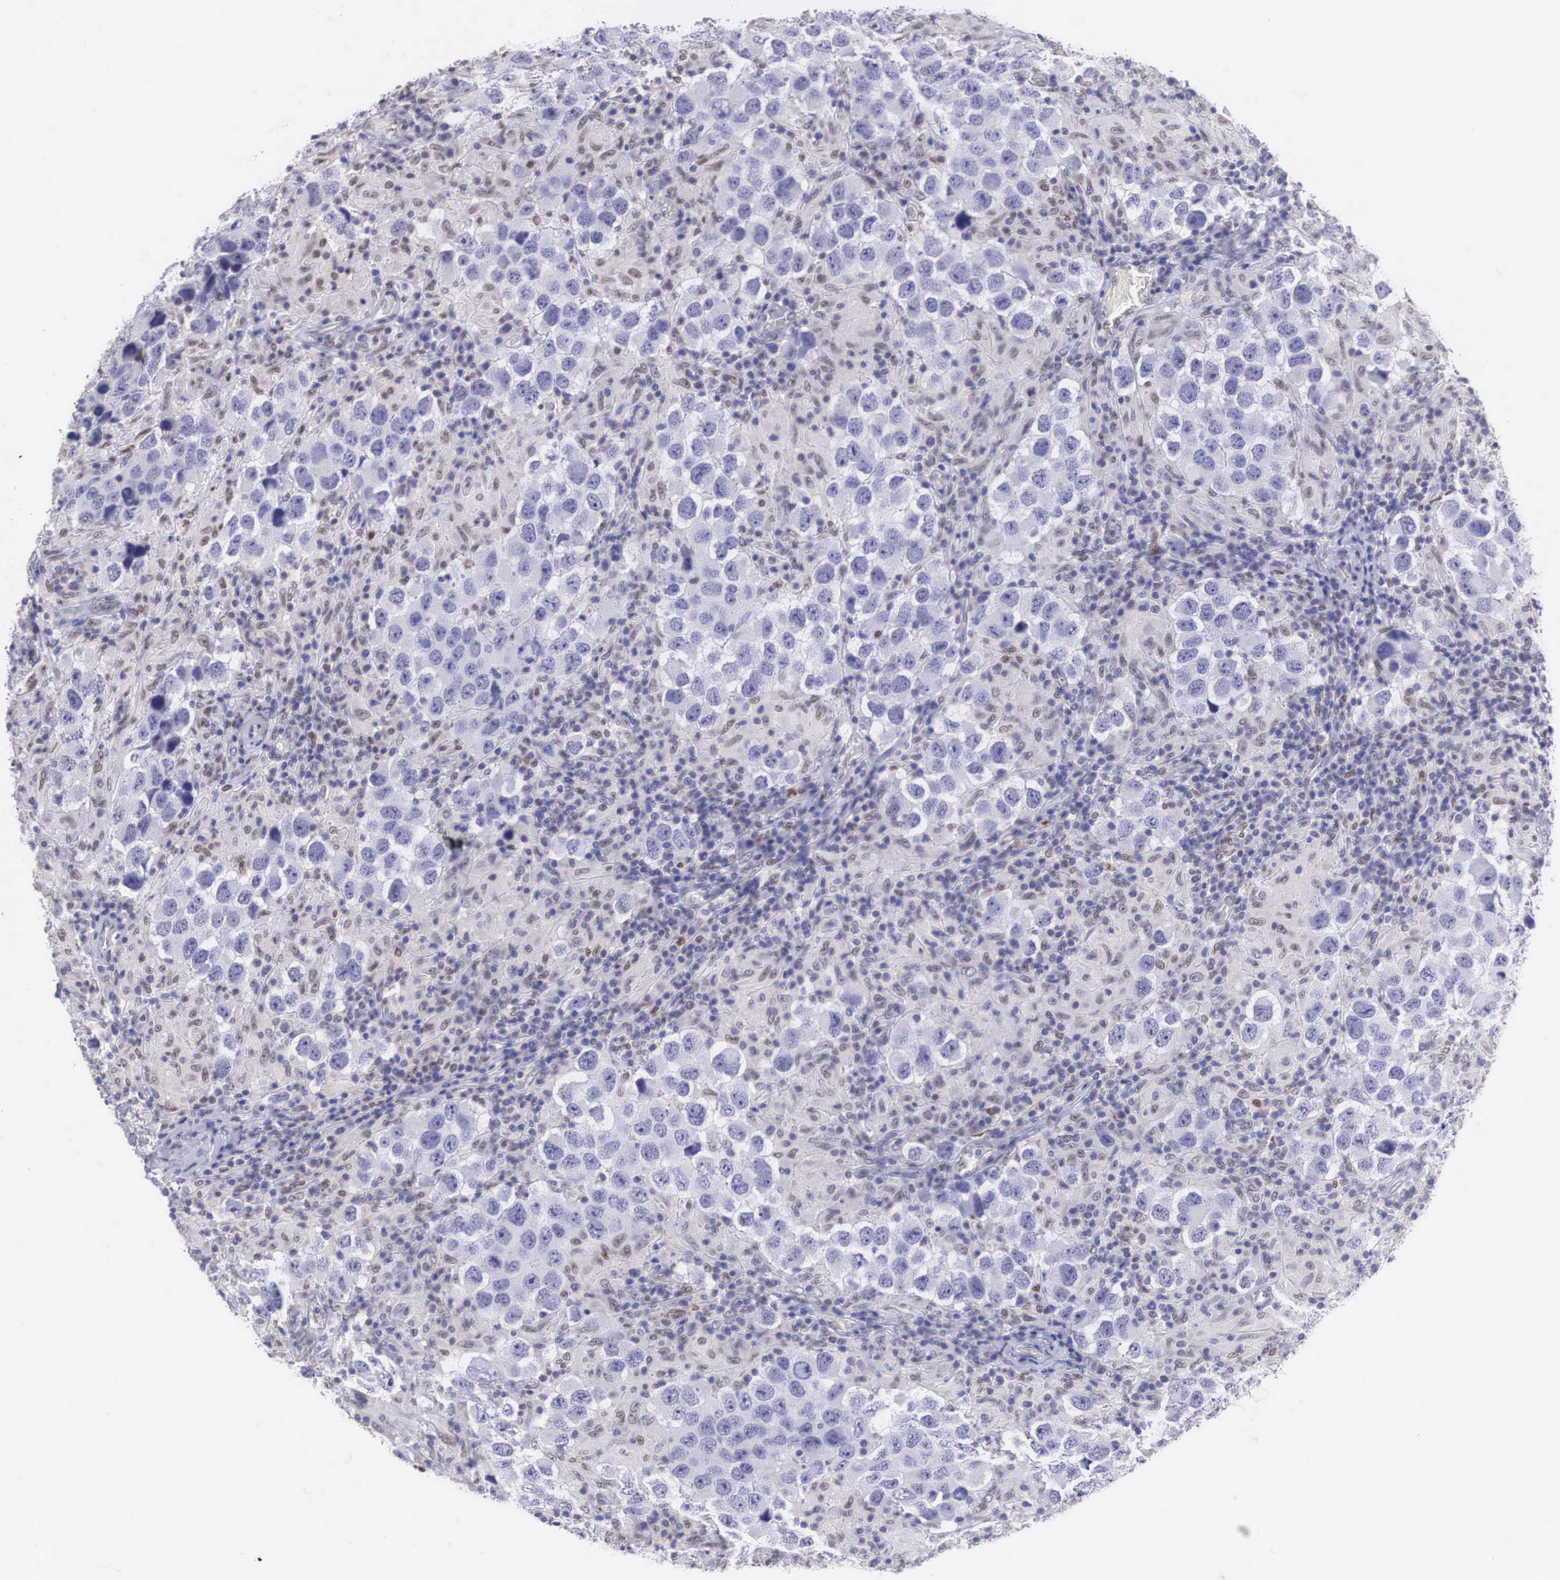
{"staining": {"intensity": "weak", "quantity": "25%-75%", "location": "nuclear"}, "tissue": "testis cancer", "cell_type": "Tumor cells", "image_type": "cancer", "snomed": [{"axis": "morphology", "description": "Carcinoma, Embryonal, NOS"}, {"axis": "topography", "description": "Testis"}], "caption": "About 25%-75% of tumor cells in human testis cancer show weak nuclear protein expression as visualized by brown immunohistochemical staining.", "gene": "ETV6", "patient": {"sex": "male", "age": 21}}